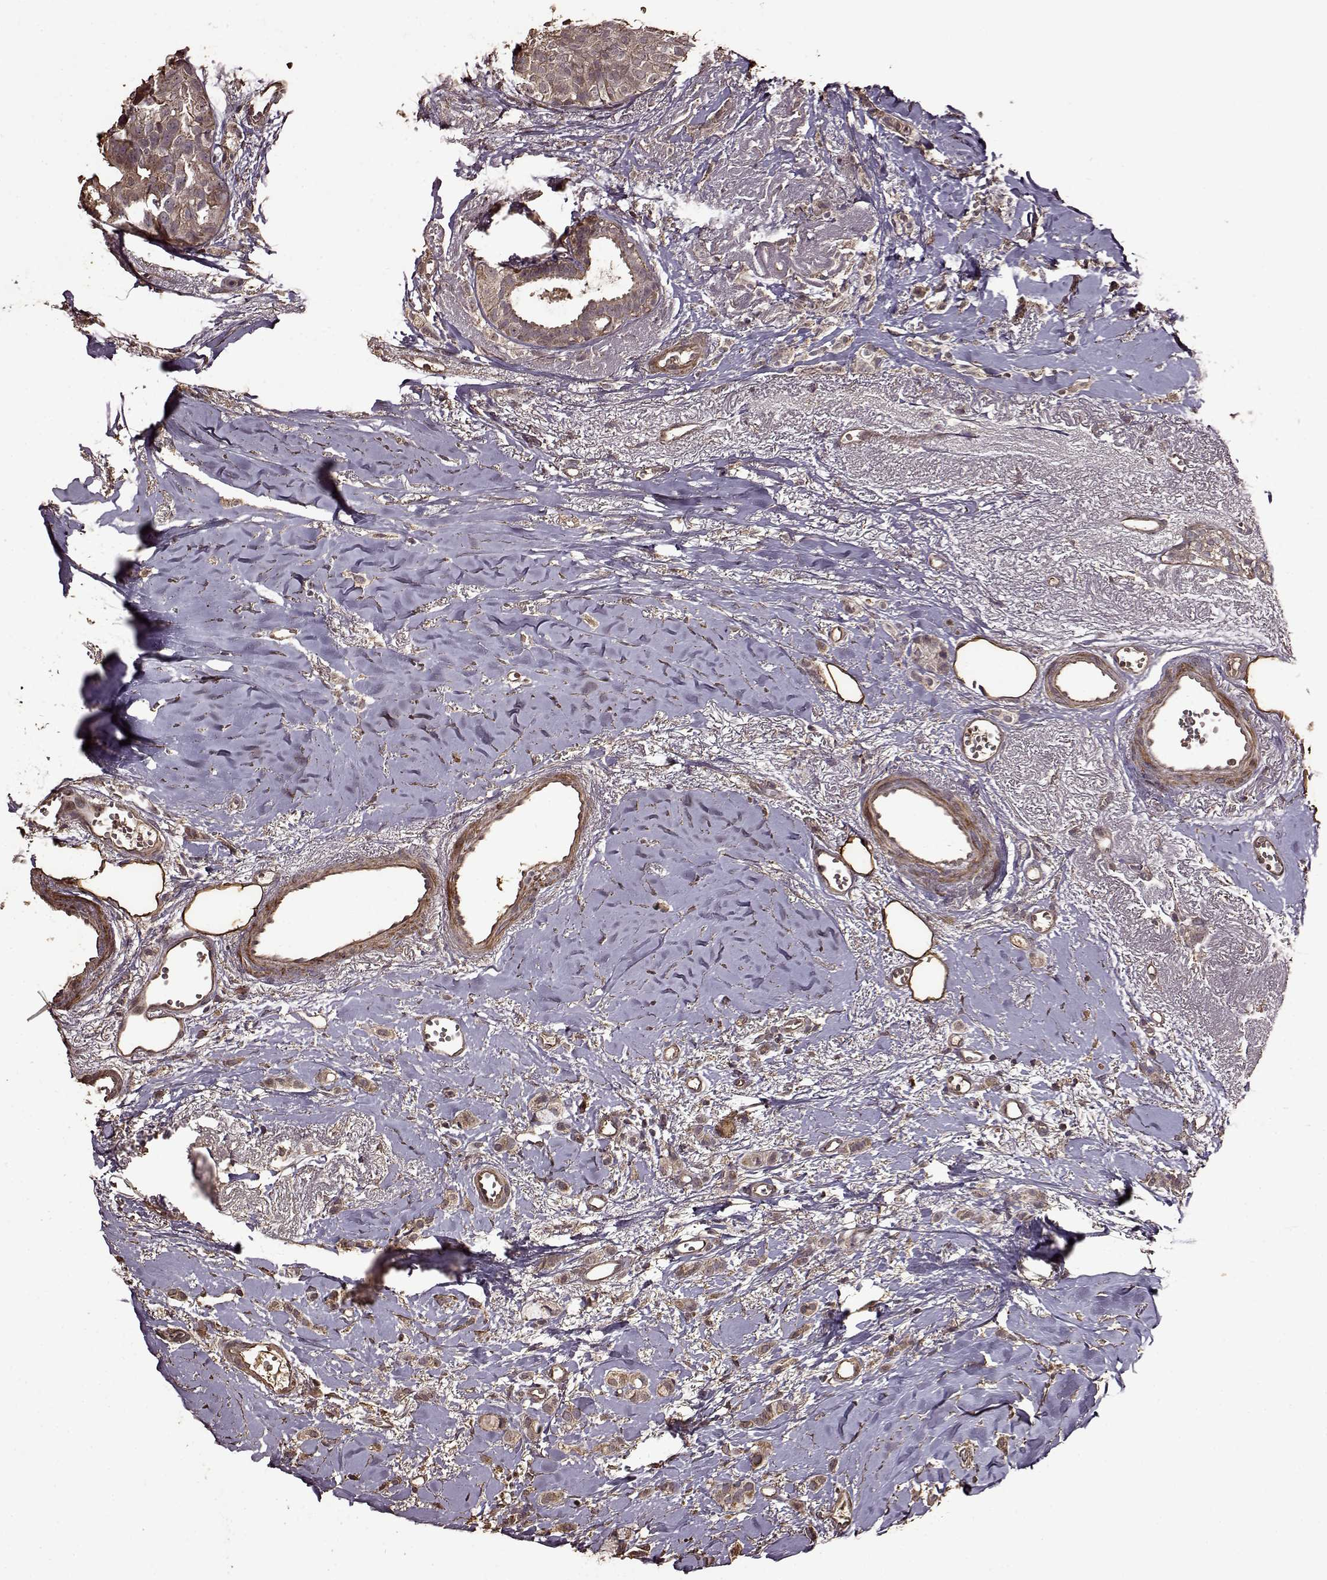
{"staining": {"intensity": "weak", "quantity": "<25%", "location": "cytoplasmic/membranous"}, "tissue": "breast cancer", "cell_type": "Tumor cells", "image_type": "cancer", "snomed": [{"axis": "morphology", "description": "Duct carcinoma"}, {"axis": "topography", "description": "Breast"}], "caption": "Breast cancer stained for a protein using immunohistochemistry demonstrates no expression tumor cells.", "gene": "FBXW11", "patient": {"sex": "female", "age": 85}}